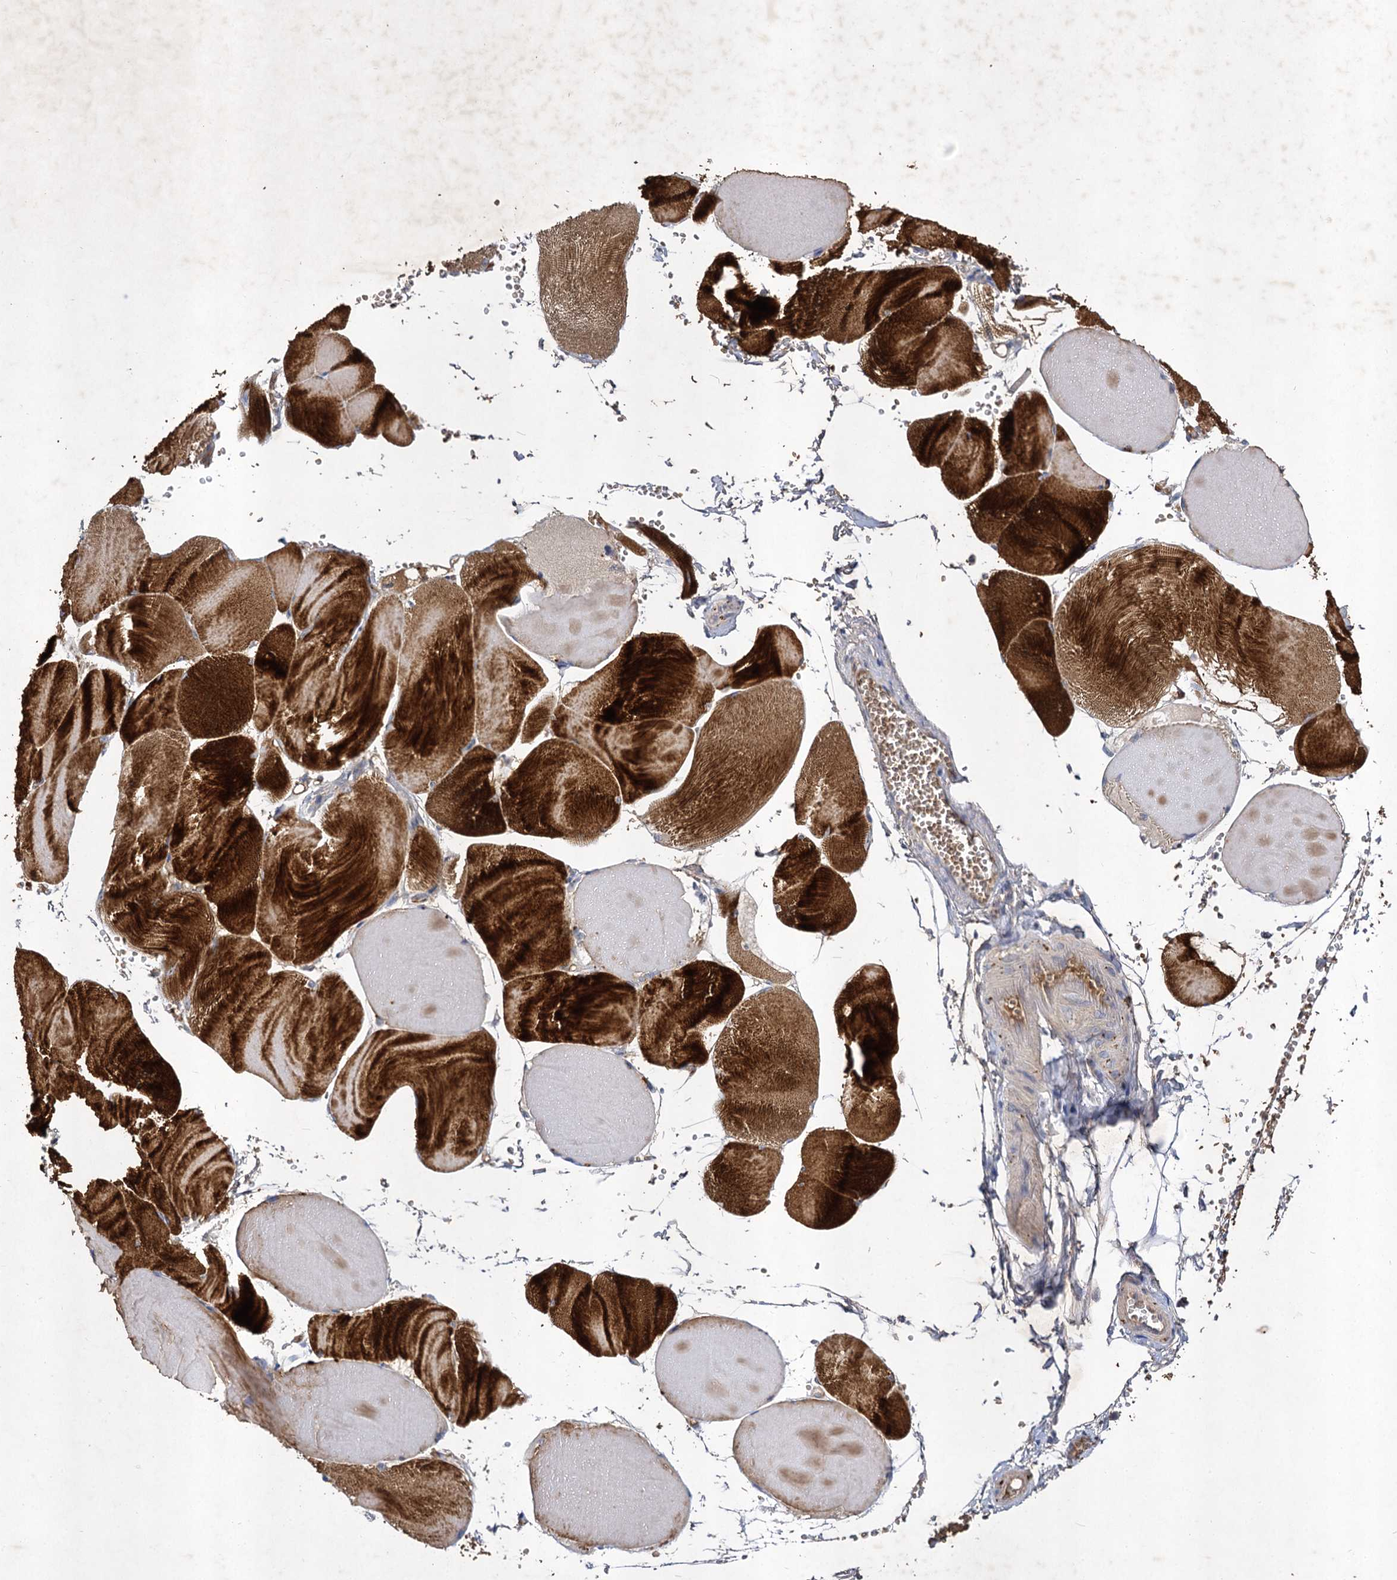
{"staining": {"intensity": "strong", "quantity": ">75%", "location": "cytoplasmic/membranous"}, "tissue": "skeletal muscle", "cell_type": "Myocytes", "image_type": "normal", "snomed": [{"axis": "morphology", "description": "Normal tissue, NOS"}, {"axis": "morphology", "description": "Basal cell carcinoma"}, {"axis": "topography", "description": "Skeletal muscle"}], "caption": "Unremarkable skeletal muscle demonstrates strong cytoplasmic/membranous staining in approximately >75% of myocytes (brown staining indicates protein expression, while blue staining denotes nuclei)..", "gene": "USP50", "patient": {"sex": "female", "age": 64}}